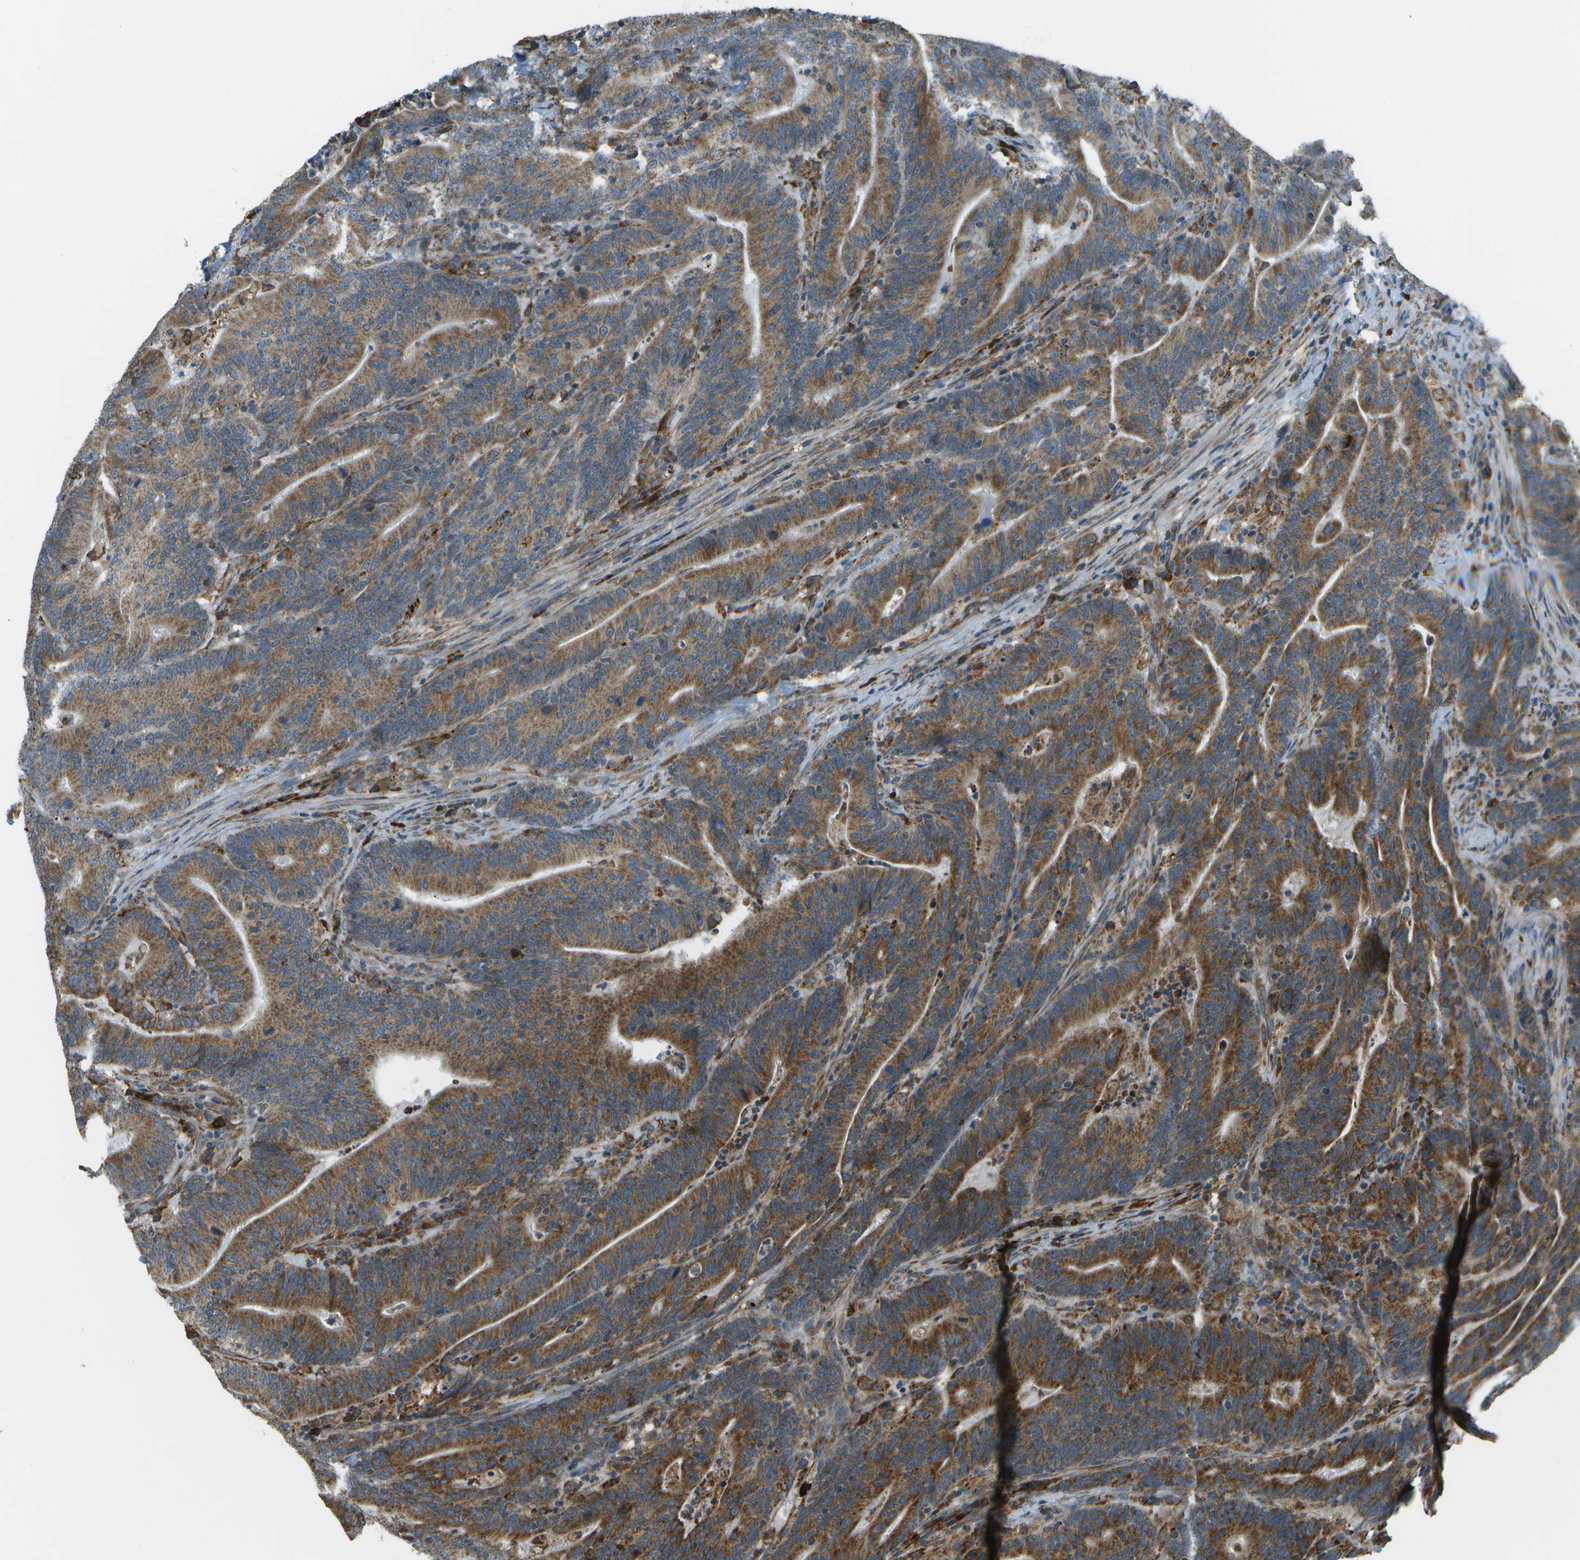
{"staining": {"intensity": "strong", "quantity": ">75%", "location": "cytoplasmic/membranous"}, "tissue": "colorectal cancer", "cell_type": "Tumor cells", "image_type": "cancer", "snomed": [{"axis": "morphology", "description": "Adenocarcinoma, NOS"}, {"axis": "topography", "description": "Colon"}], "caption": "About >75% of tumor cells in human colorectal cancer display strong cytoplasmic/membranous protein staining as visualized by brown immunohistochemical staining.", "gene": "USP30", "patient": {"sex": "female", "age": 66}}